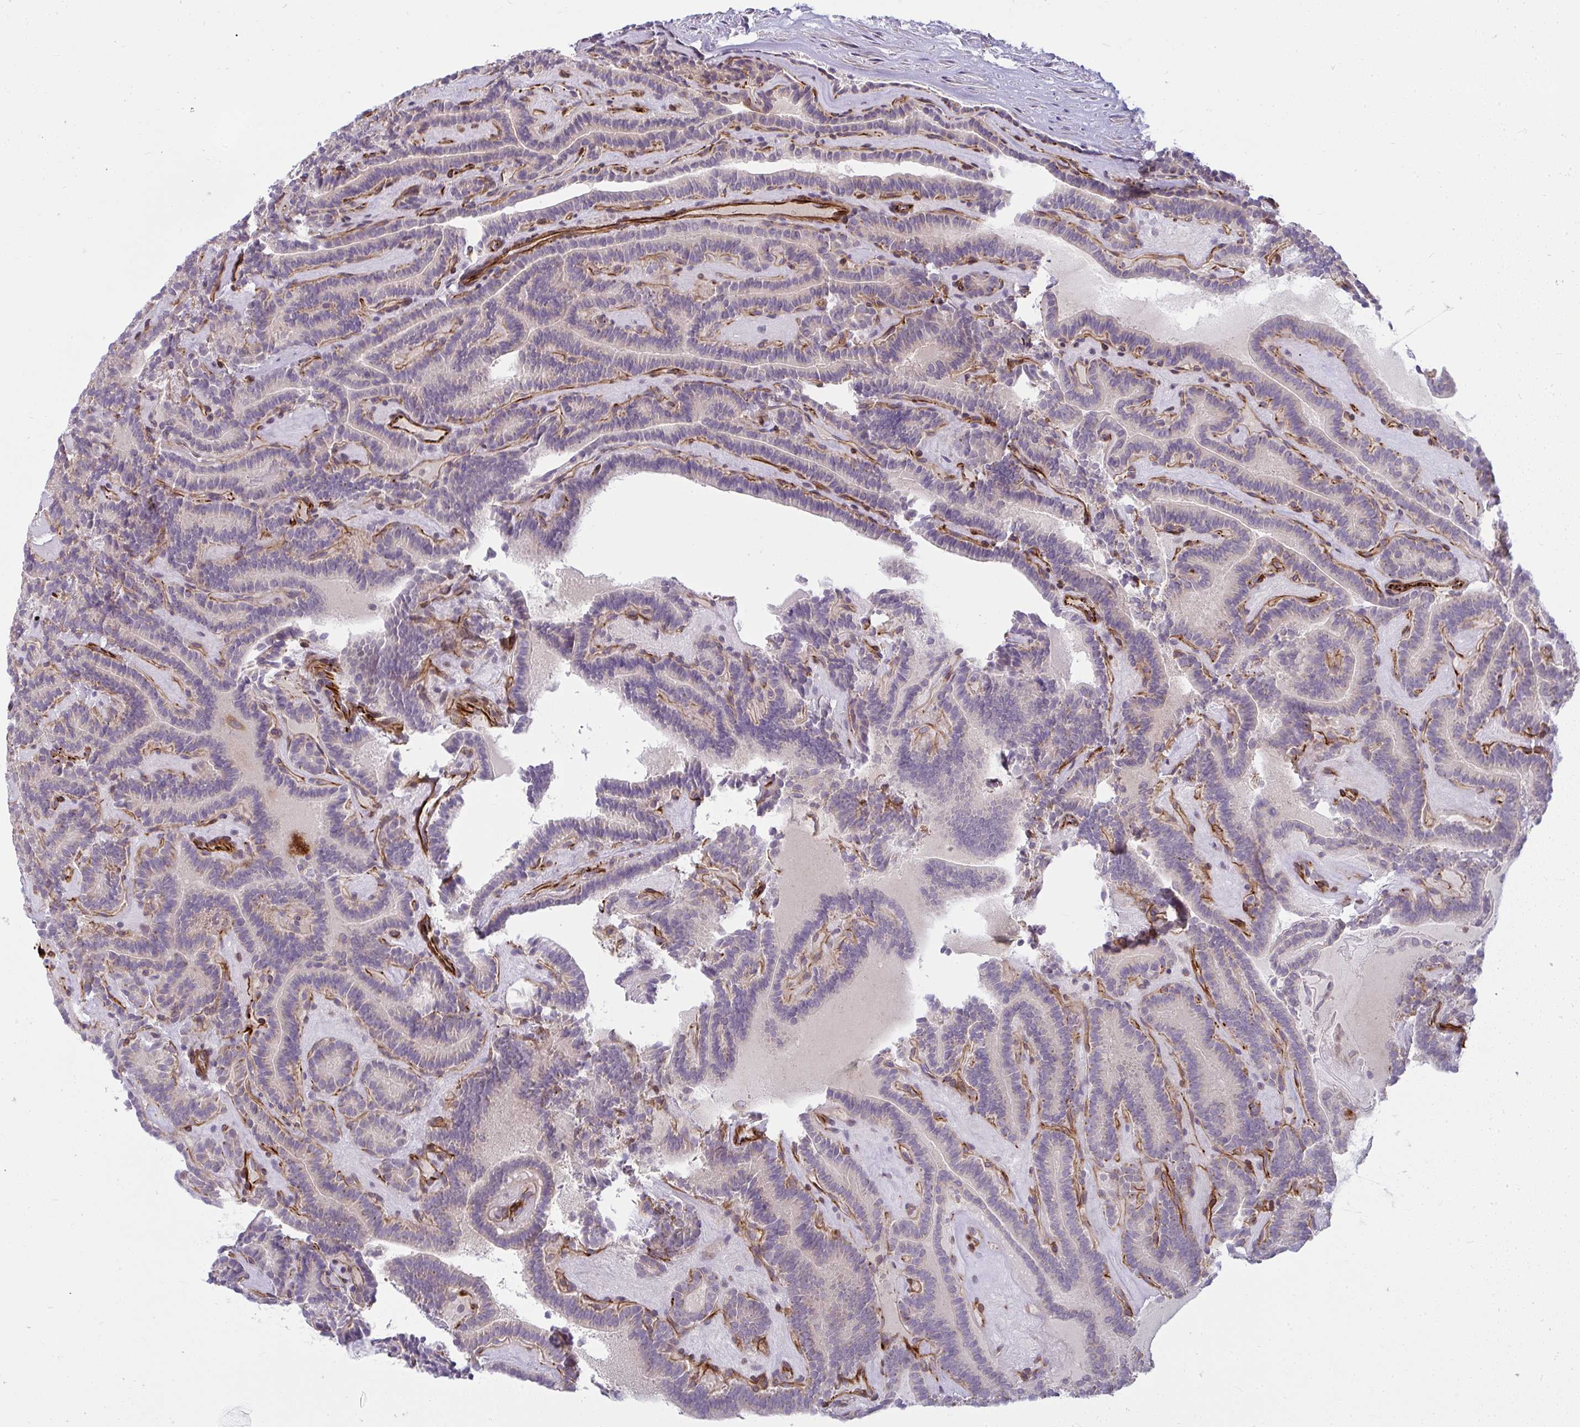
{"staining": {"intensity": "weak", "quantity": "25%-75%", "location": "cytoplasmic/membranous"}, "tissue": "thyroid cancer", "cell_type": "Tumor cells", "image_type": "cancer", "snomed": [{"axis": "morphology", "description": "Papillary adenocarcinoma, NOS"}, {"axis": "topography", "description": "Thyroid gland"}], "caption": "Thyroid cancer (papillary adenocarcinoma) tissue reveals weak cytoplasmic/membranous staining in approximately 25%-75% of tumor cells", "gene": "IFIT3", "patient": {"sex": "female", "age": 21}}